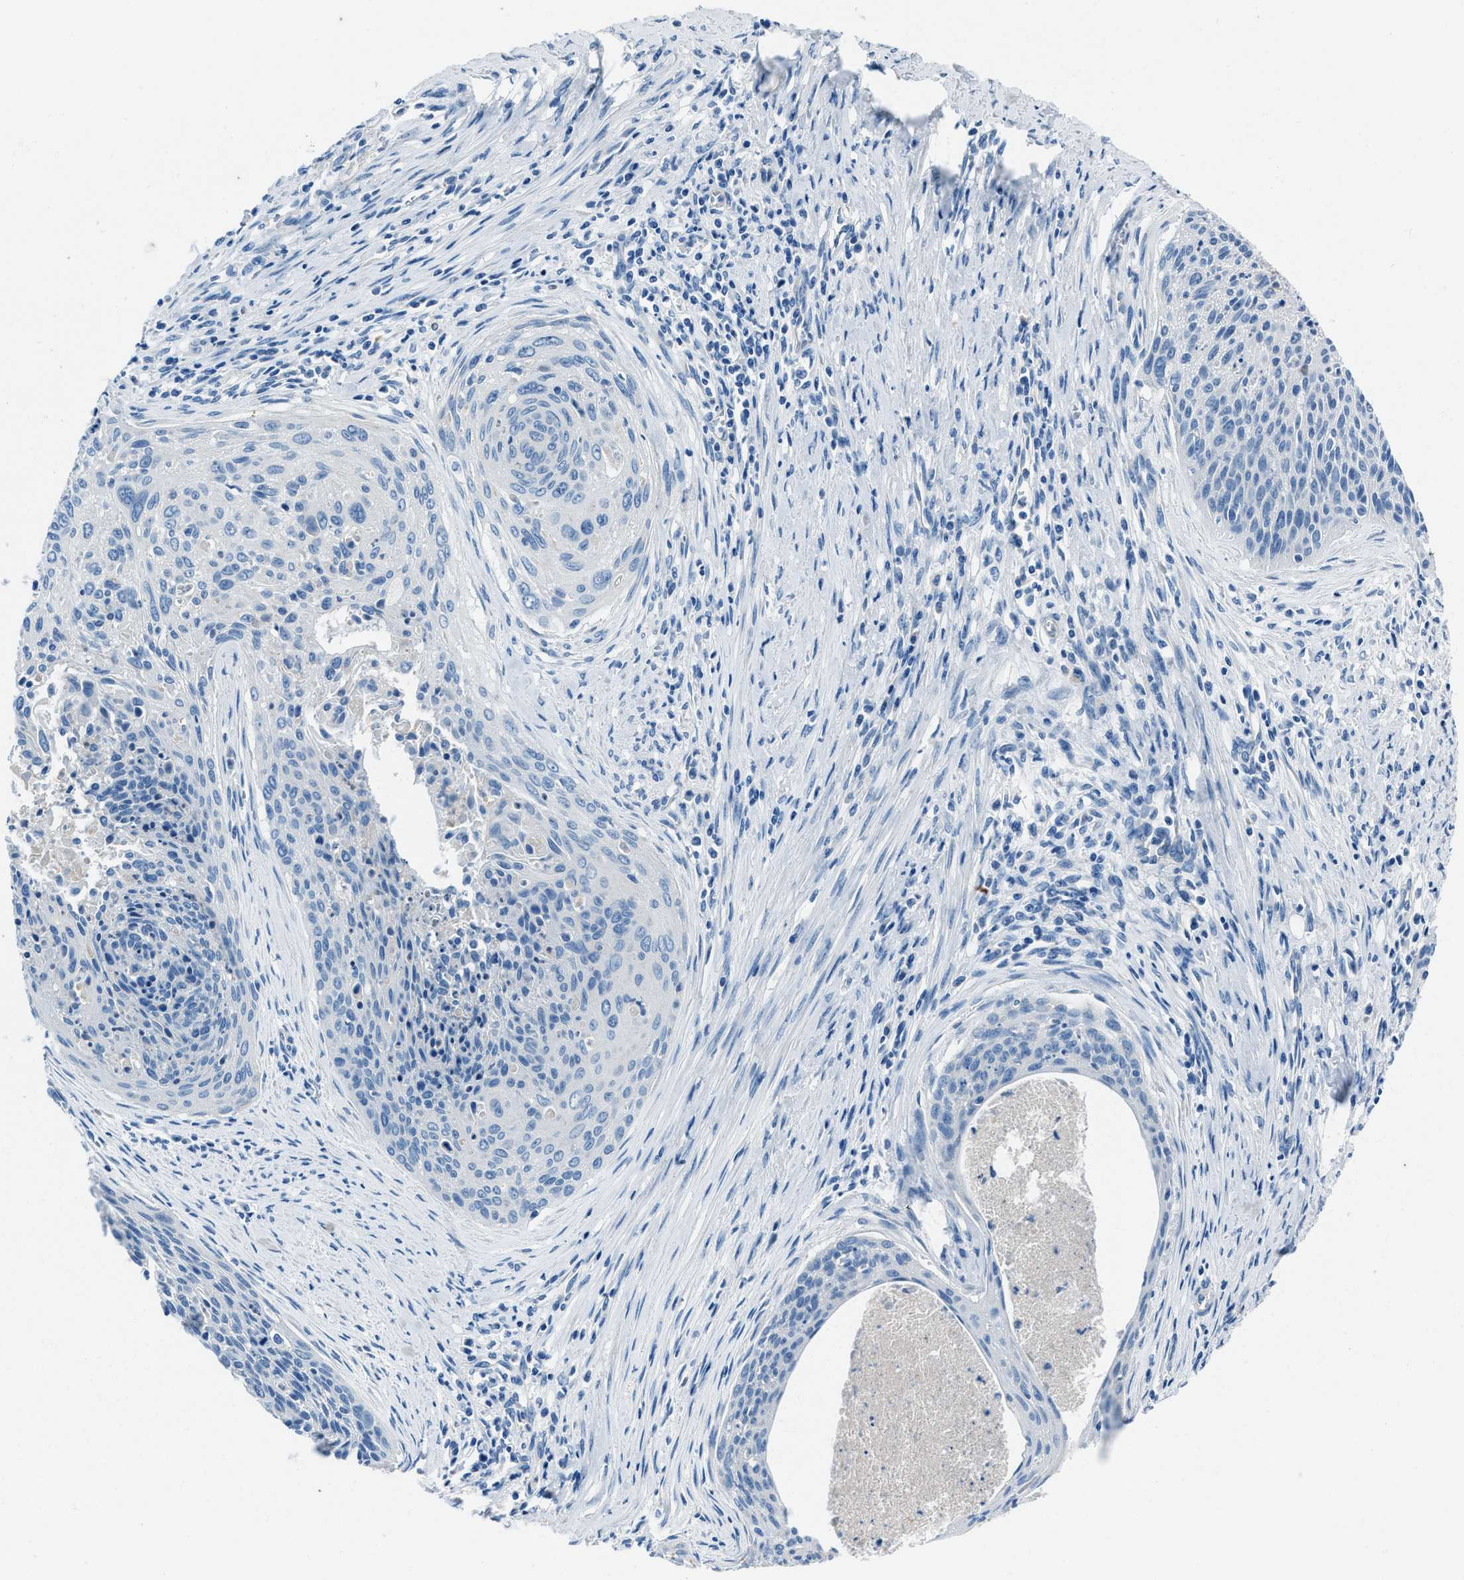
{"staining": {"intensity": "negative", "quantity": "none", "location": "none"}, "tissue": "cervical cancer", "cell_type": "Tumor cells", "image_type": "cancer", "snomed": [{"axis": "morphology", "description": "Squamous cell carcinoma, NOS"}, {"axis": "topography", "description": "Cervix"}], "caption": "IHC of human cervical squamous cell carcinoma exhibits no staining in tumor cells.", "gene": "AMACR", "patient": {"sex": "female", "age": 55}}